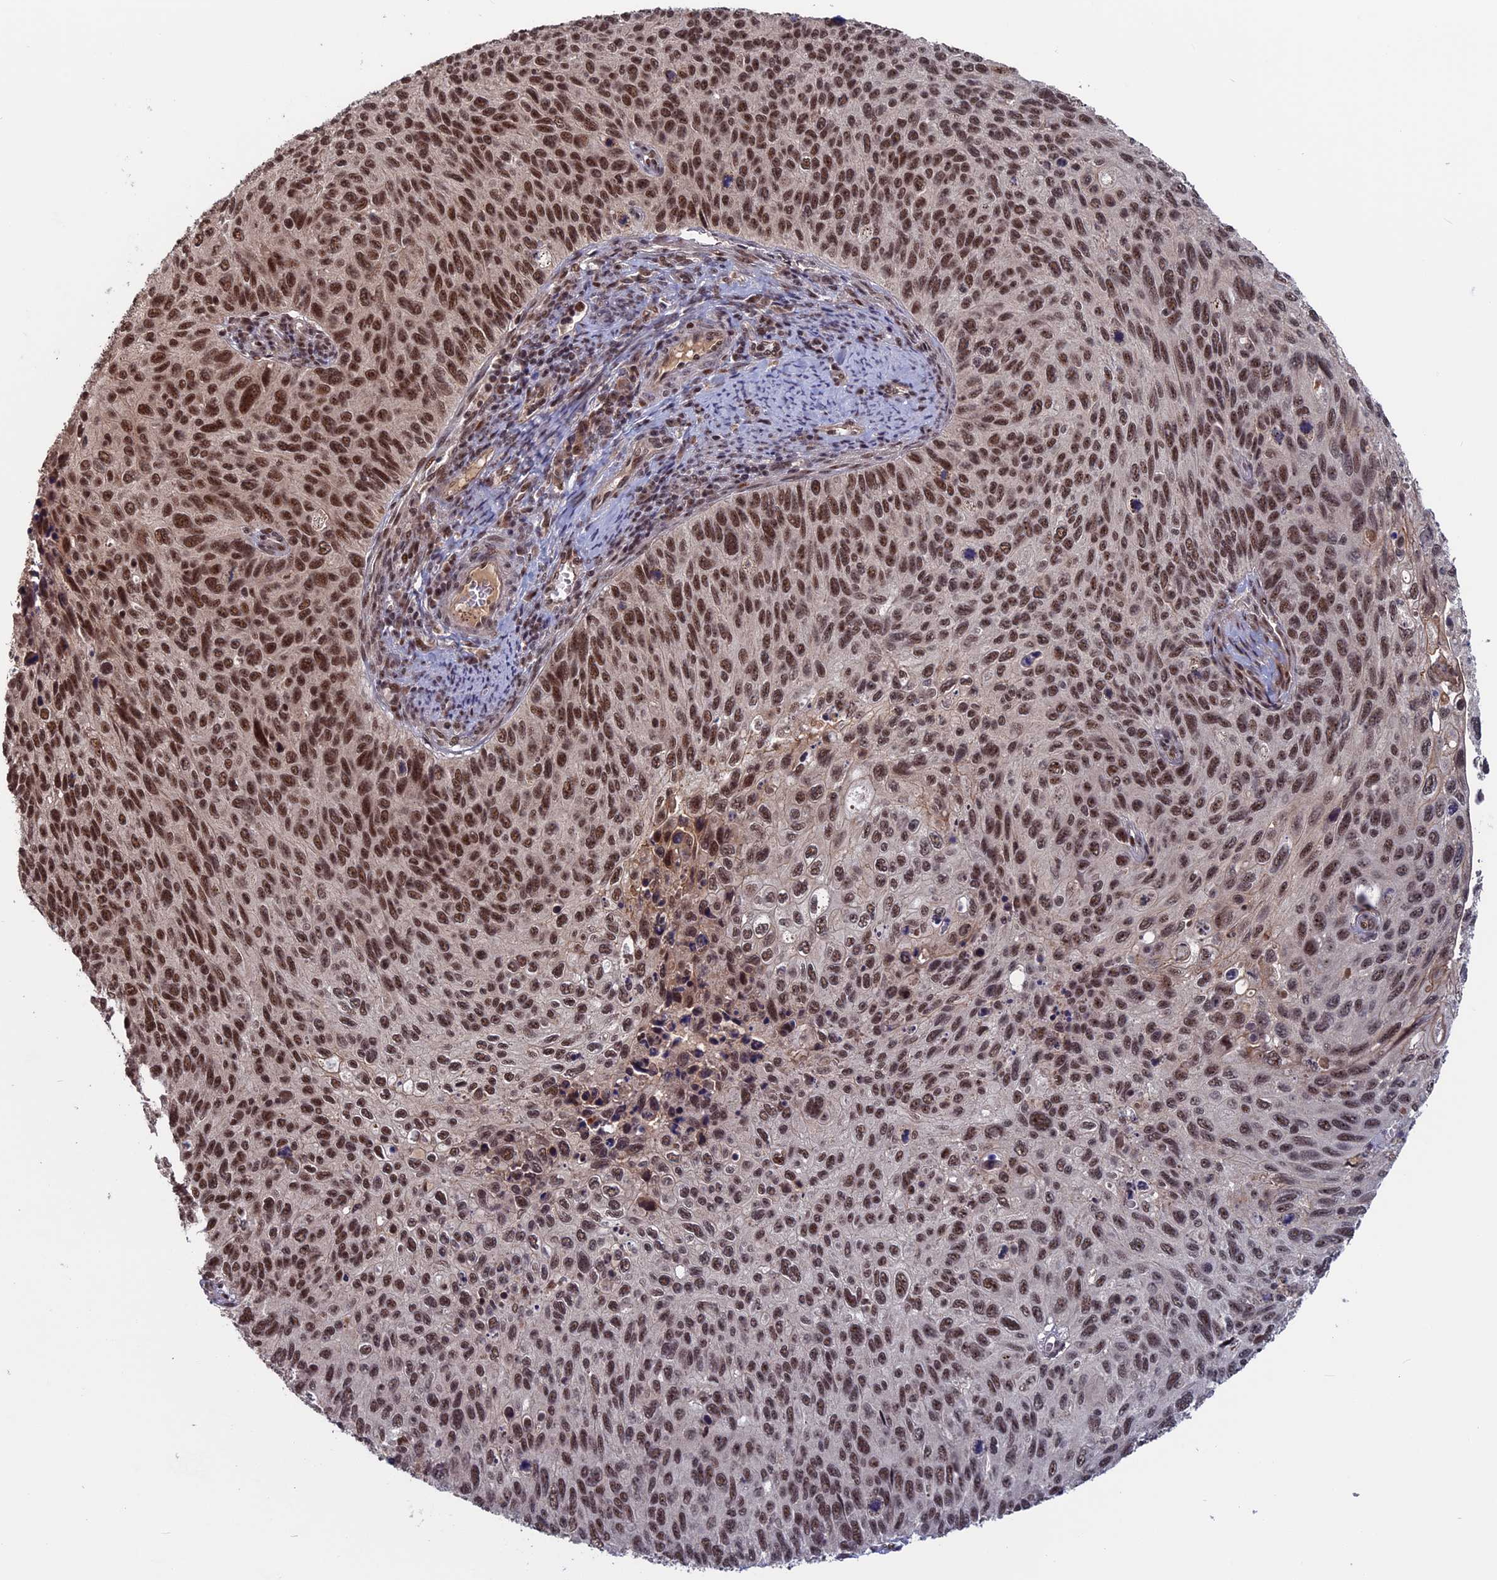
{"staining": {"intensity": "moderate", "quantity": ">75%", "location": "nuclear"}, "tissue": "cervical cancer", "cell_type": "Tumor cells", "image_type": "cancer", "snomed": [{"axis": "morphology", "description": "Squamous cell carcinoma, NOS"}, {"axis": "topography", "description": "Cervix"}], "caption": "Cervical squamous cell carcinoma stained with immunohistochemistry (IHC) shows moderate nuclear staining in about >75% of tumor cells.", "gene": "CACTIN", "patient": {"sex": "female", "age": 70}}